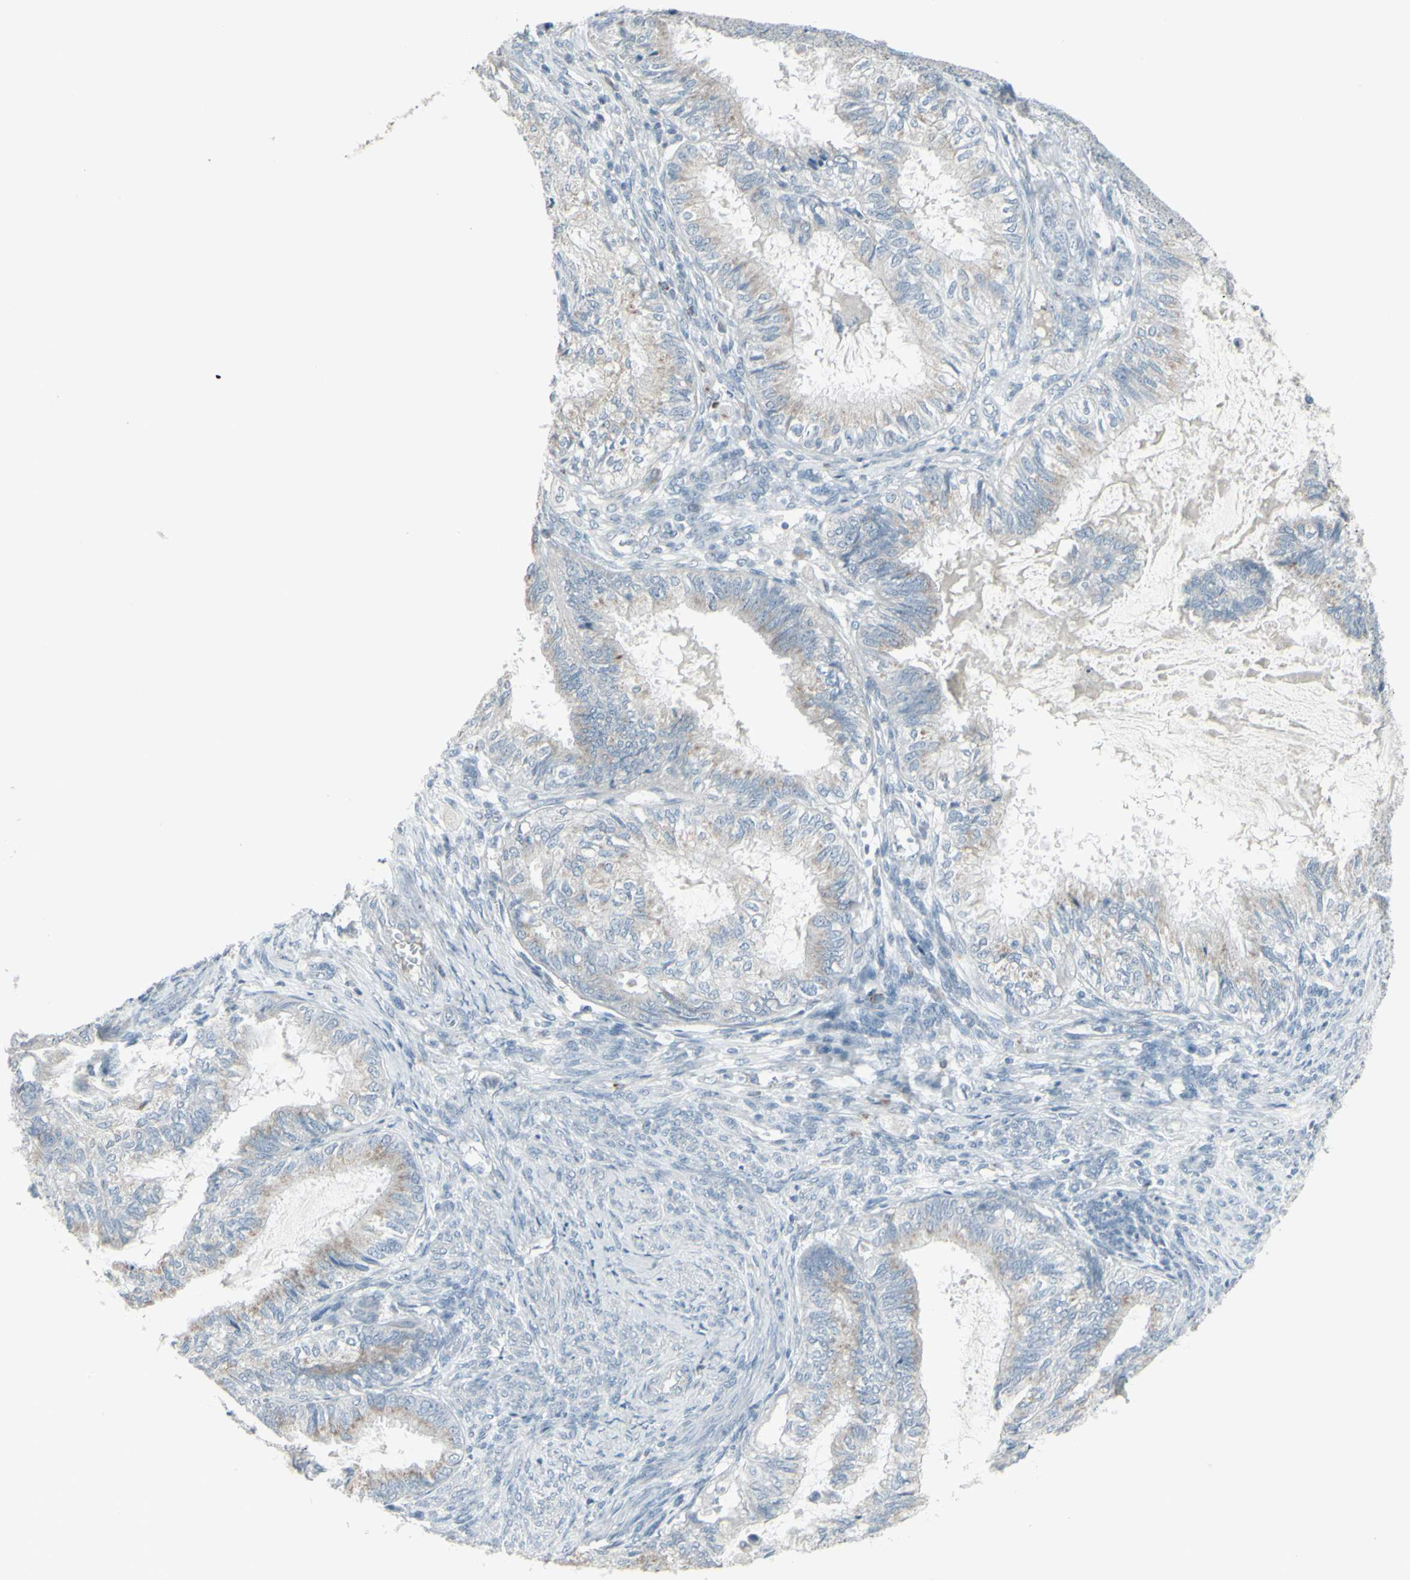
{"staining": {"intensity": "weak", "quantity": "25%-75%", "location": "cytoplasmic/membranous"}, "tissue": "cervical cancer", "cell_type": "Tumor cells", "image_type": "cancer", "snomed": [{"axis": "morphology", "description": "Normal tissue, NOS"}, {"axis": "morphology", "description": "Adenocarcinoma, NOS"}, {"axis": "topography", "description": "Cervix"}, {"axis": "topography", "description": "Endometrium"}], "caption": "Immunohistochemistry image of cervical cancer stained for a protein (brown), which demonstrates low levels of weak cytoplasmic/membranous staining in approximately 25%-75% of tumor cells.", "gene": "CD79B", "patient": {"sex": "female", "age": 86}}